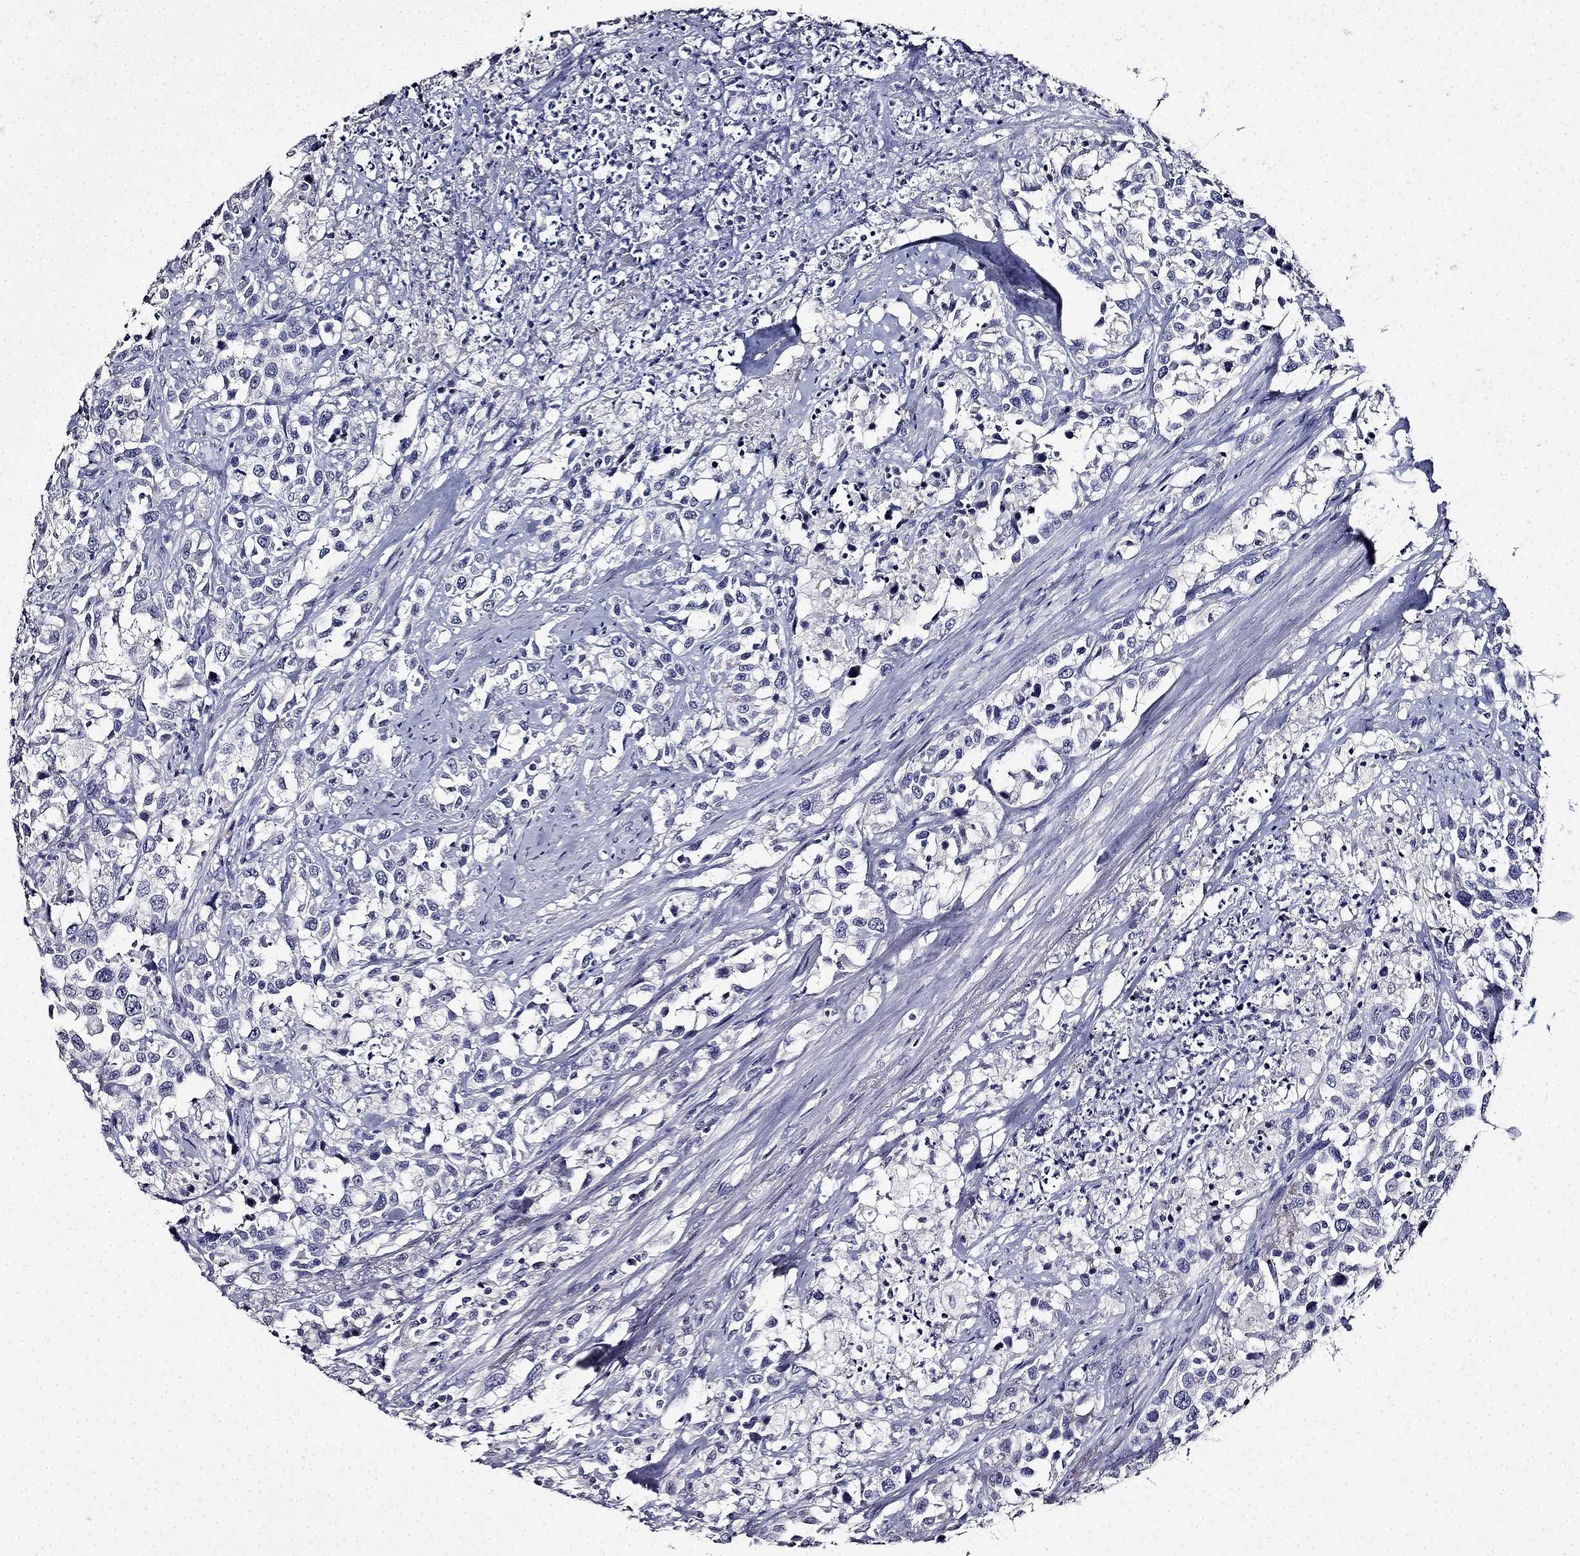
{"staining": {"intensity": "negative", "quantity": "none", "location": "none"}, "tissue": "urothelial cancer", "cell_type": "Tumor cells", "image_type": "cancer", "snomed": [{"axis": "morphology", "description": "Urothelial carcinoma, NOS"}, {"axis": "morphology", "description": "Urothelial carcinoma, High grade"}, {"axis": "topography", "description": "Urinary bladder"}], "caption": "Tumor cells show no significant protein positivity in urothelial cancer.", "gene": "TMEM266", "patient": {"sex": "female", "age": 64}}